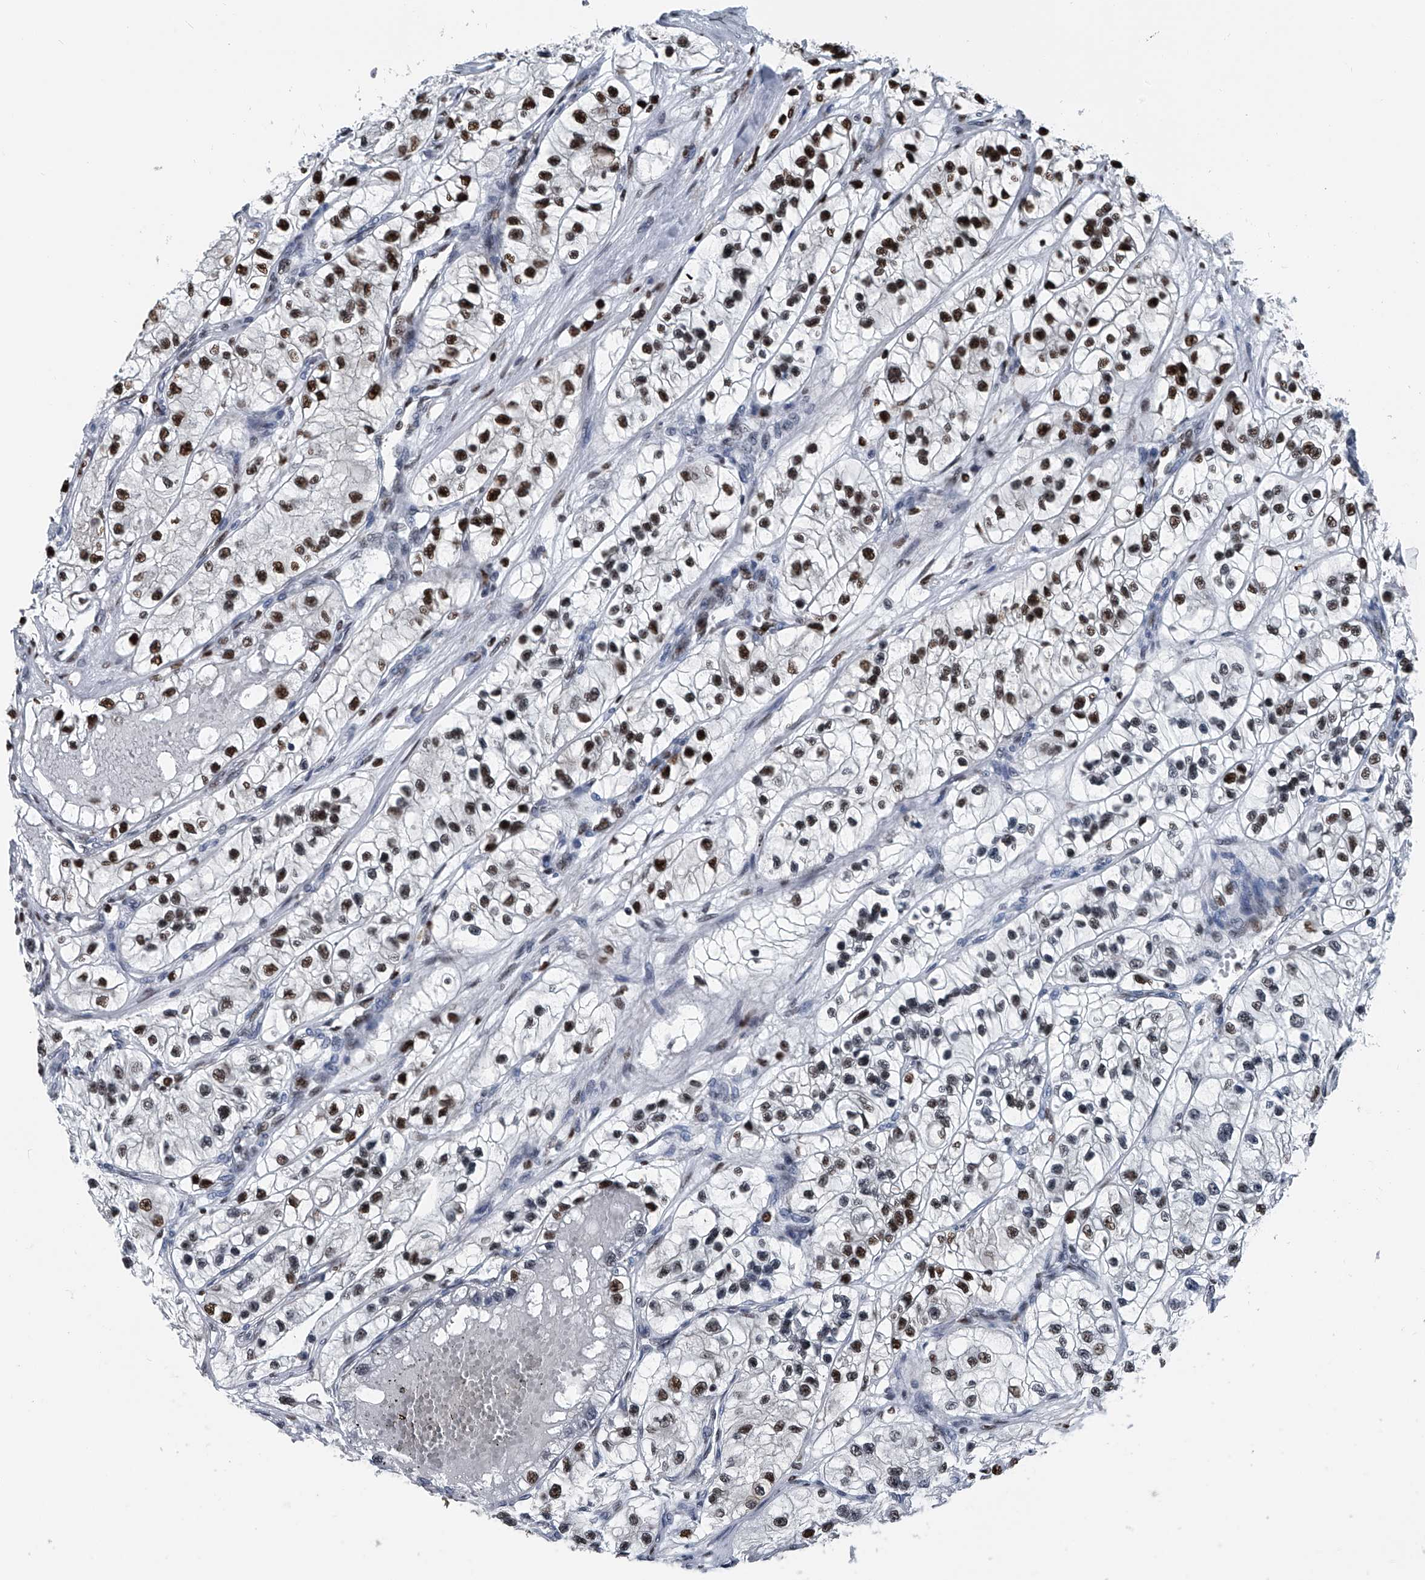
{"staining": {"intensity": "moderate", "quantity": "25%-75%", "location": "nuclear"}, "tissue": "renal cancer", "cell_type": "Tumor cells", "image_type": "cancer", "snomed": [{"axis": "morphology", "description": "Adenocarcinoma, NOS"}, {"axis": "topography", "description": "Kidney"}], "caption": "DAB immunohistochemical staining of adenocarcinoma (renal) reveals moderate nuclear protein expression in about 25%-75% of tumor cells. The staining is performed using DAB (3,3'-diaminobenzidine) brown chromogen to label protein expression. The nuclei are counter-stained blue using hematoxylin.", "gene": "FKBP5", "patient": {"sex": "female", "age": 57}}